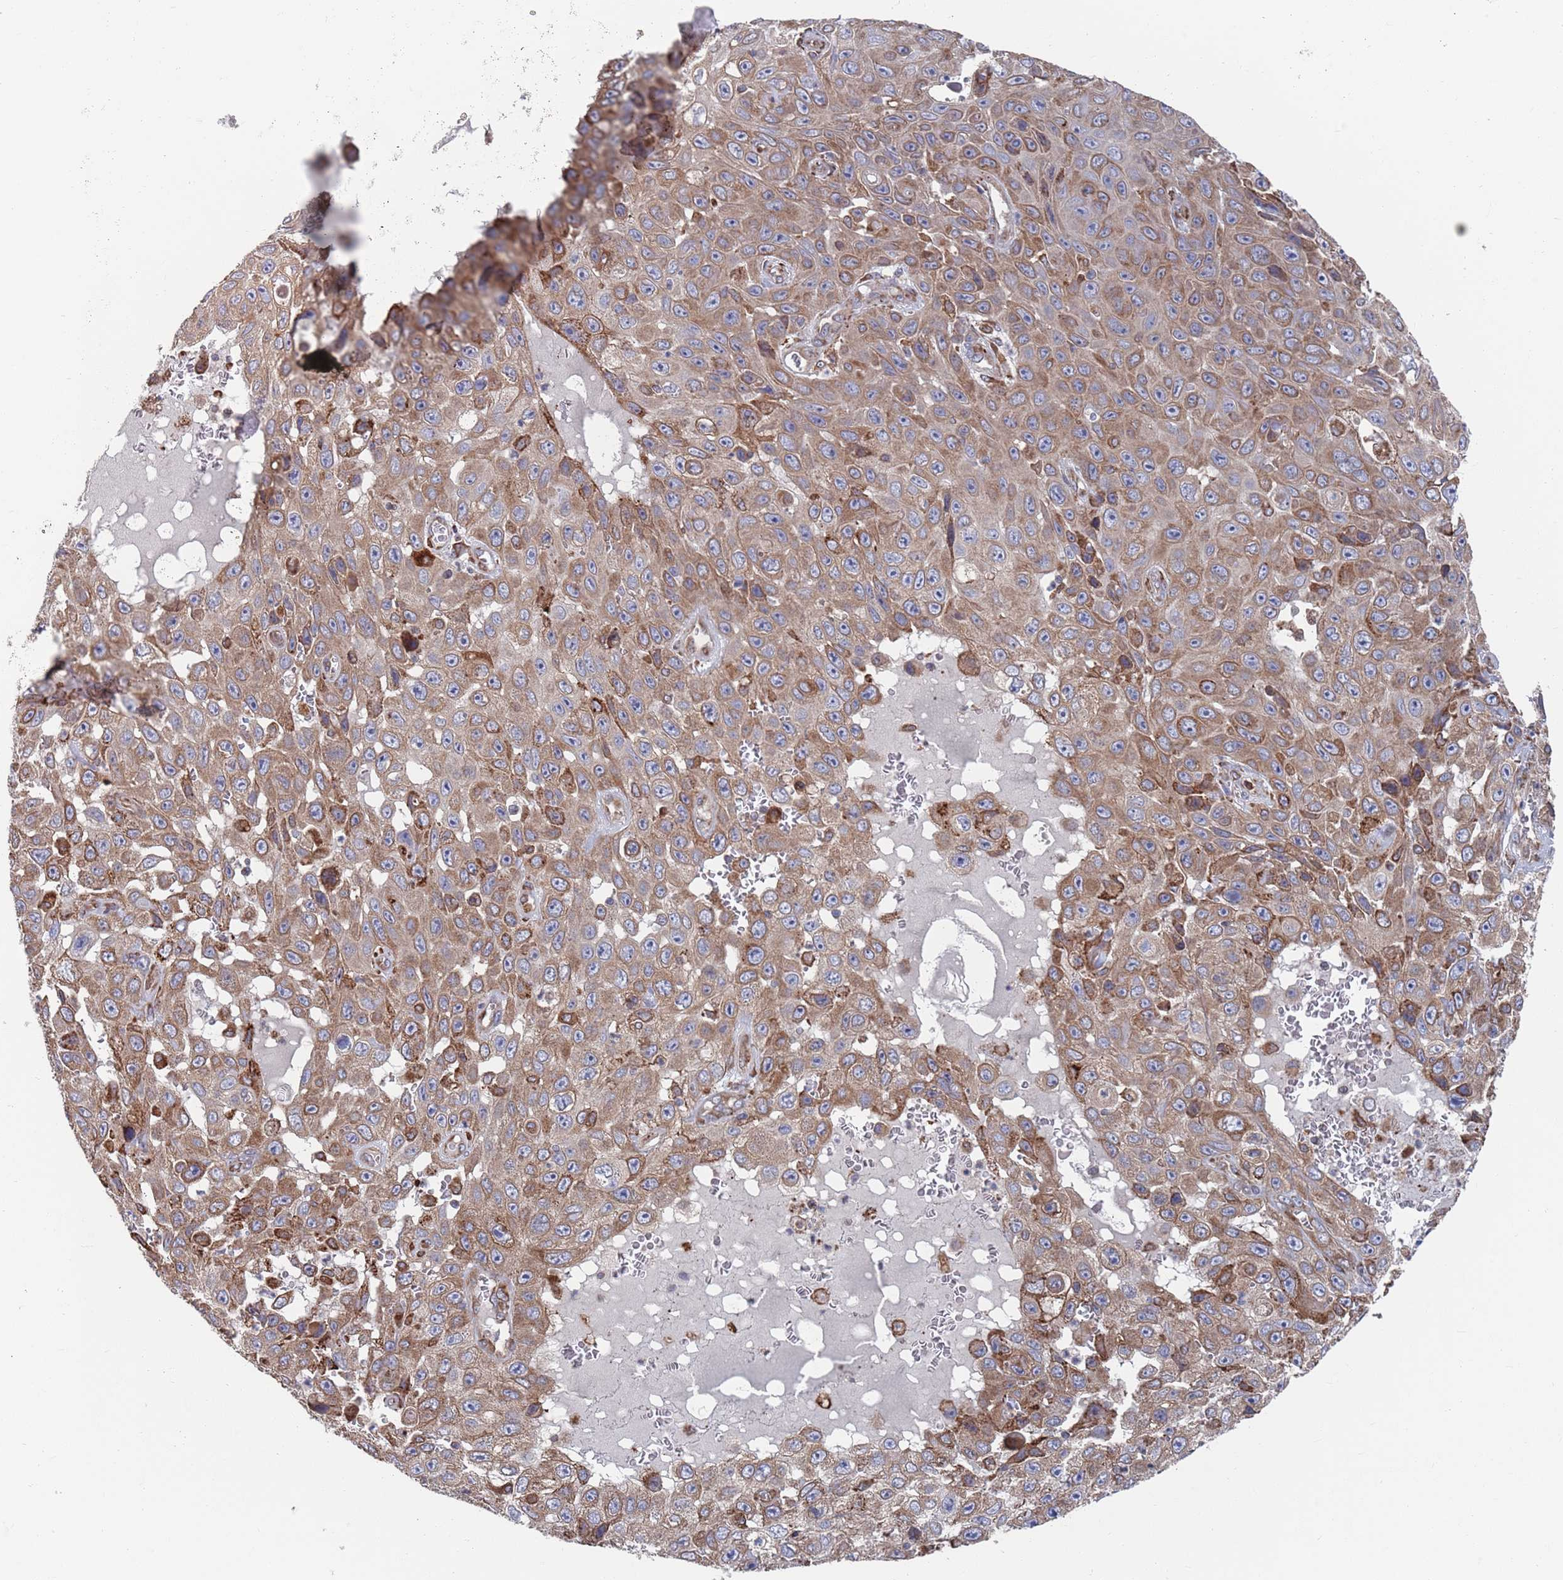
{"staining": {"intensity": "moderate", "quantity": ">75%", "location": "cytoplasmic/membranous"}, "tissue": "skin cancer", "cell_type": "Tumor cells", "image_type": "cancer", "snomed": [{"axis": "morphology", "description": "Squamous cell carcinoma, NOS"}, {"axis": "topography", "description": "Skin"}], "caption": "This photomicrograph shows skin cancer (squamous cell carcinoma) stained with immunohistochemistry to label a protein in brown. The cytoplasmic/membranous of tumor cells show moderate positivity for the protein. Nuclei are counter-stained blue.", "gene": "GID8", "patient": {"sex": "male", "age": 82}}